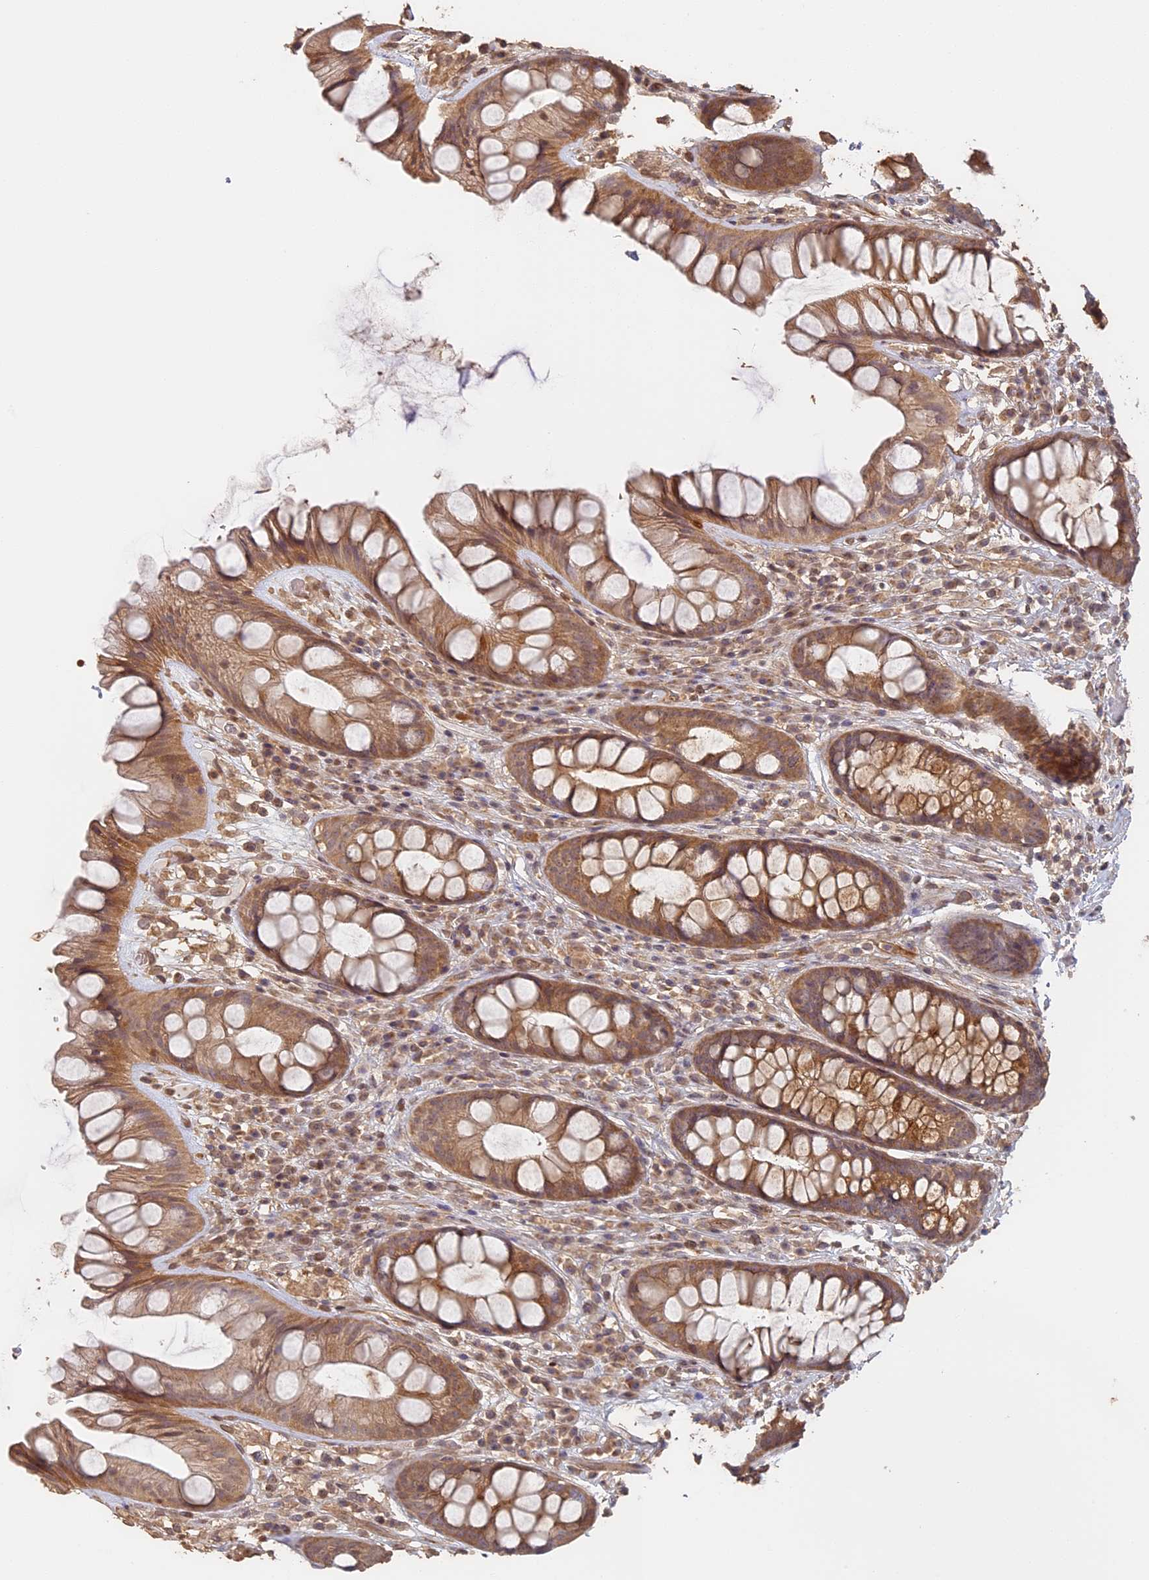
{"staining": {"intensity": "moderate", "quantity": ">75%", "location": "cytoplasmic/membranous"}, "tissue": "rectum", "cell_type": "Glandular cells", "image_type": "normal", "snomed": [{"axis": "morphology", "description": "Normal tissue, NOS"}, {"axis": "topography", "description": "Rectum"}], "caption": "Normal rectum reveals moderate cytoplasmic/membranous positivity in approximately >75% of glandular cells, visualized by immunohistochemistry. Ihc stains the protein of interest in brown and the nuclei are stained blue.", "gene": "STX16", "patient": {"sex": "male", "age": 74}}